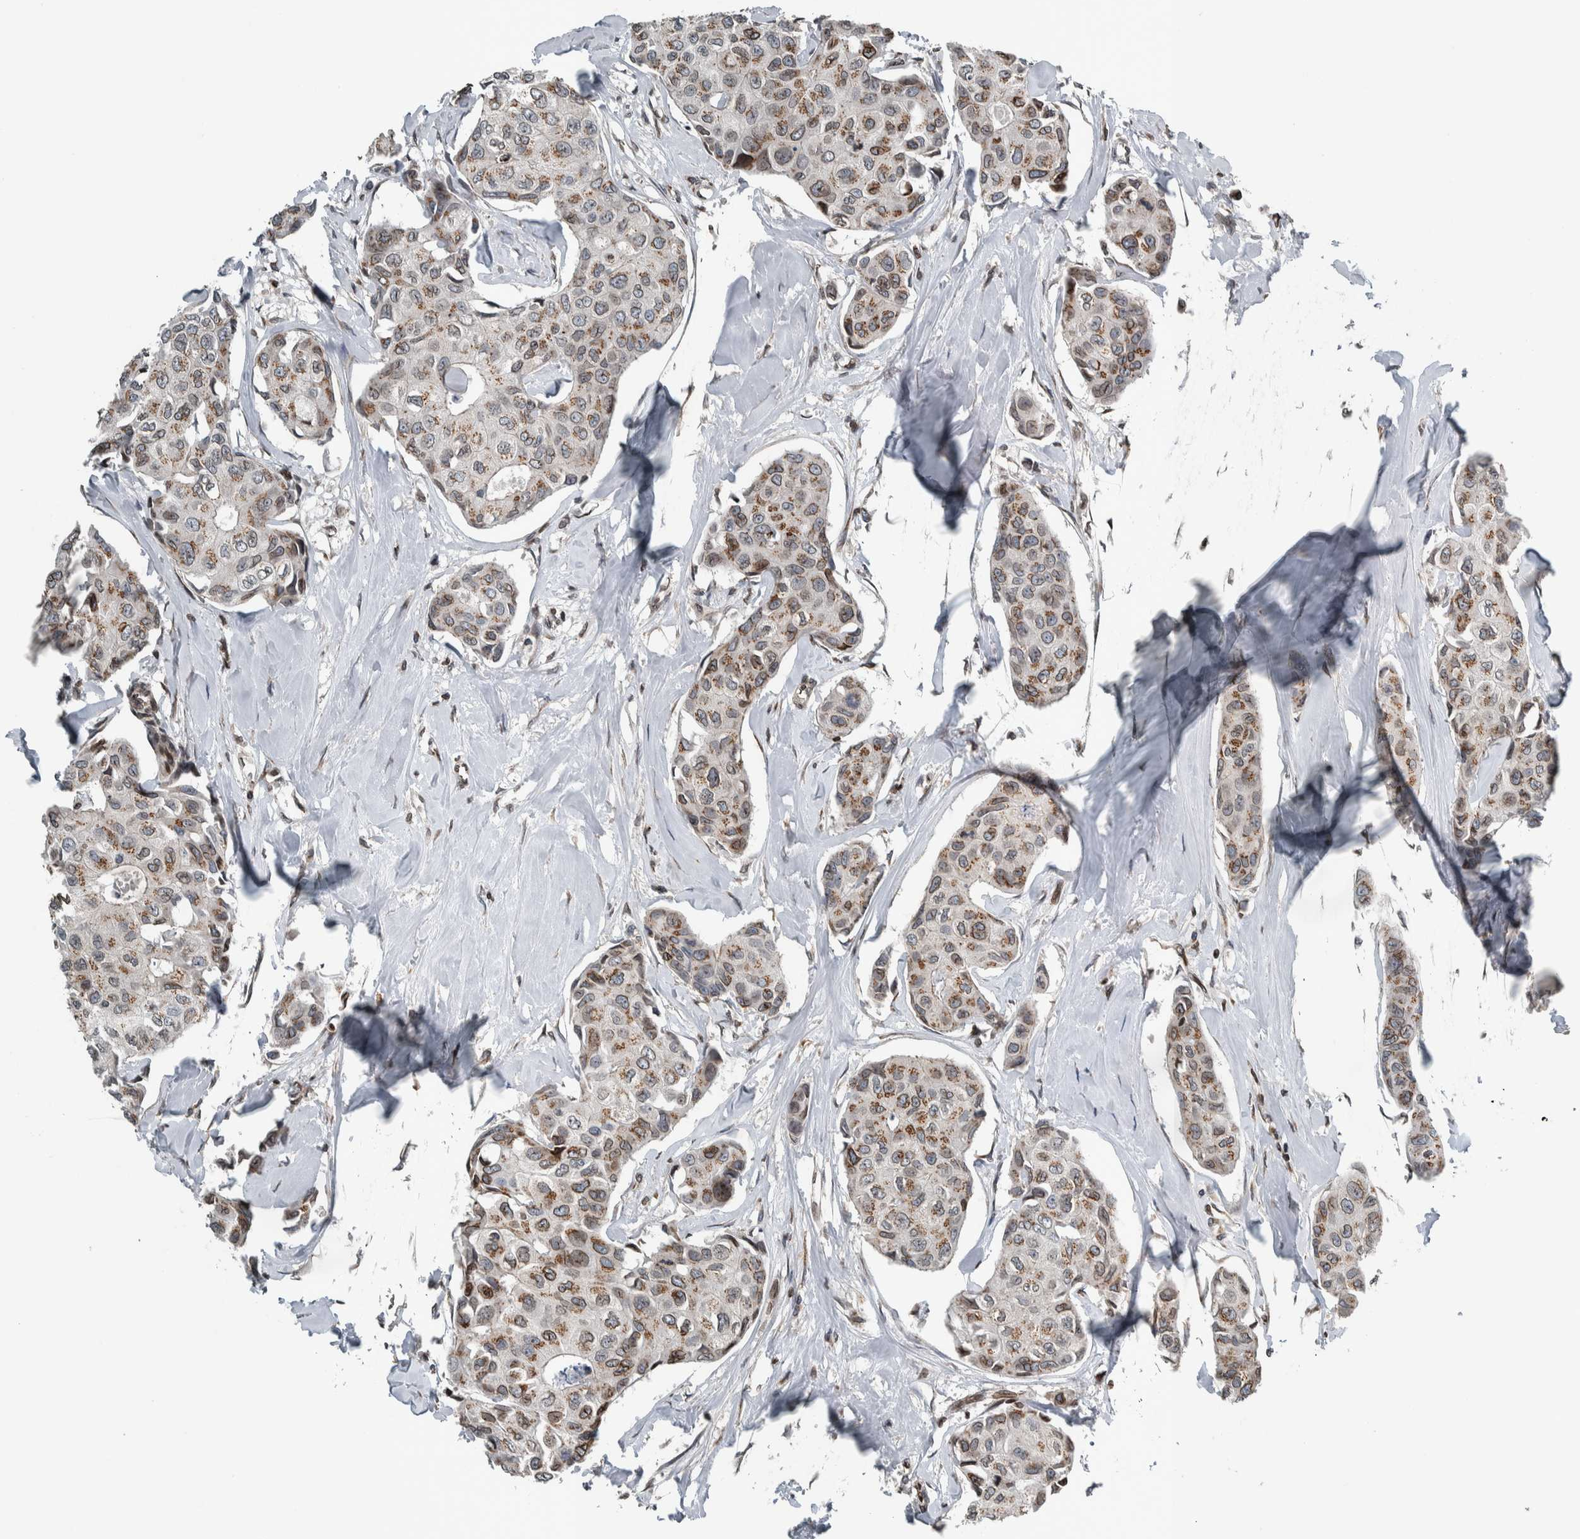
{"staining": {"intensity": "moderate", "quantity": "25%-75%", "location": "cytoplasmic/membranous"}, "tissue": "breast cancer", "cell_type": "Tumor cells", "image_type": "cancer", "snomed": [{"axis": "morphology", "description": "Duct carcinoma"}, {"axis": "topography", "description": "Breast"}], "caption": "DAB immunohistochemical staining of breast cancer demonstrates moderate cytoplasmic/membranous protein staining in about 25%-75% of tumor cells.", "gene": "FAM135B", "patient": {"sex": "female", "age": 80}}